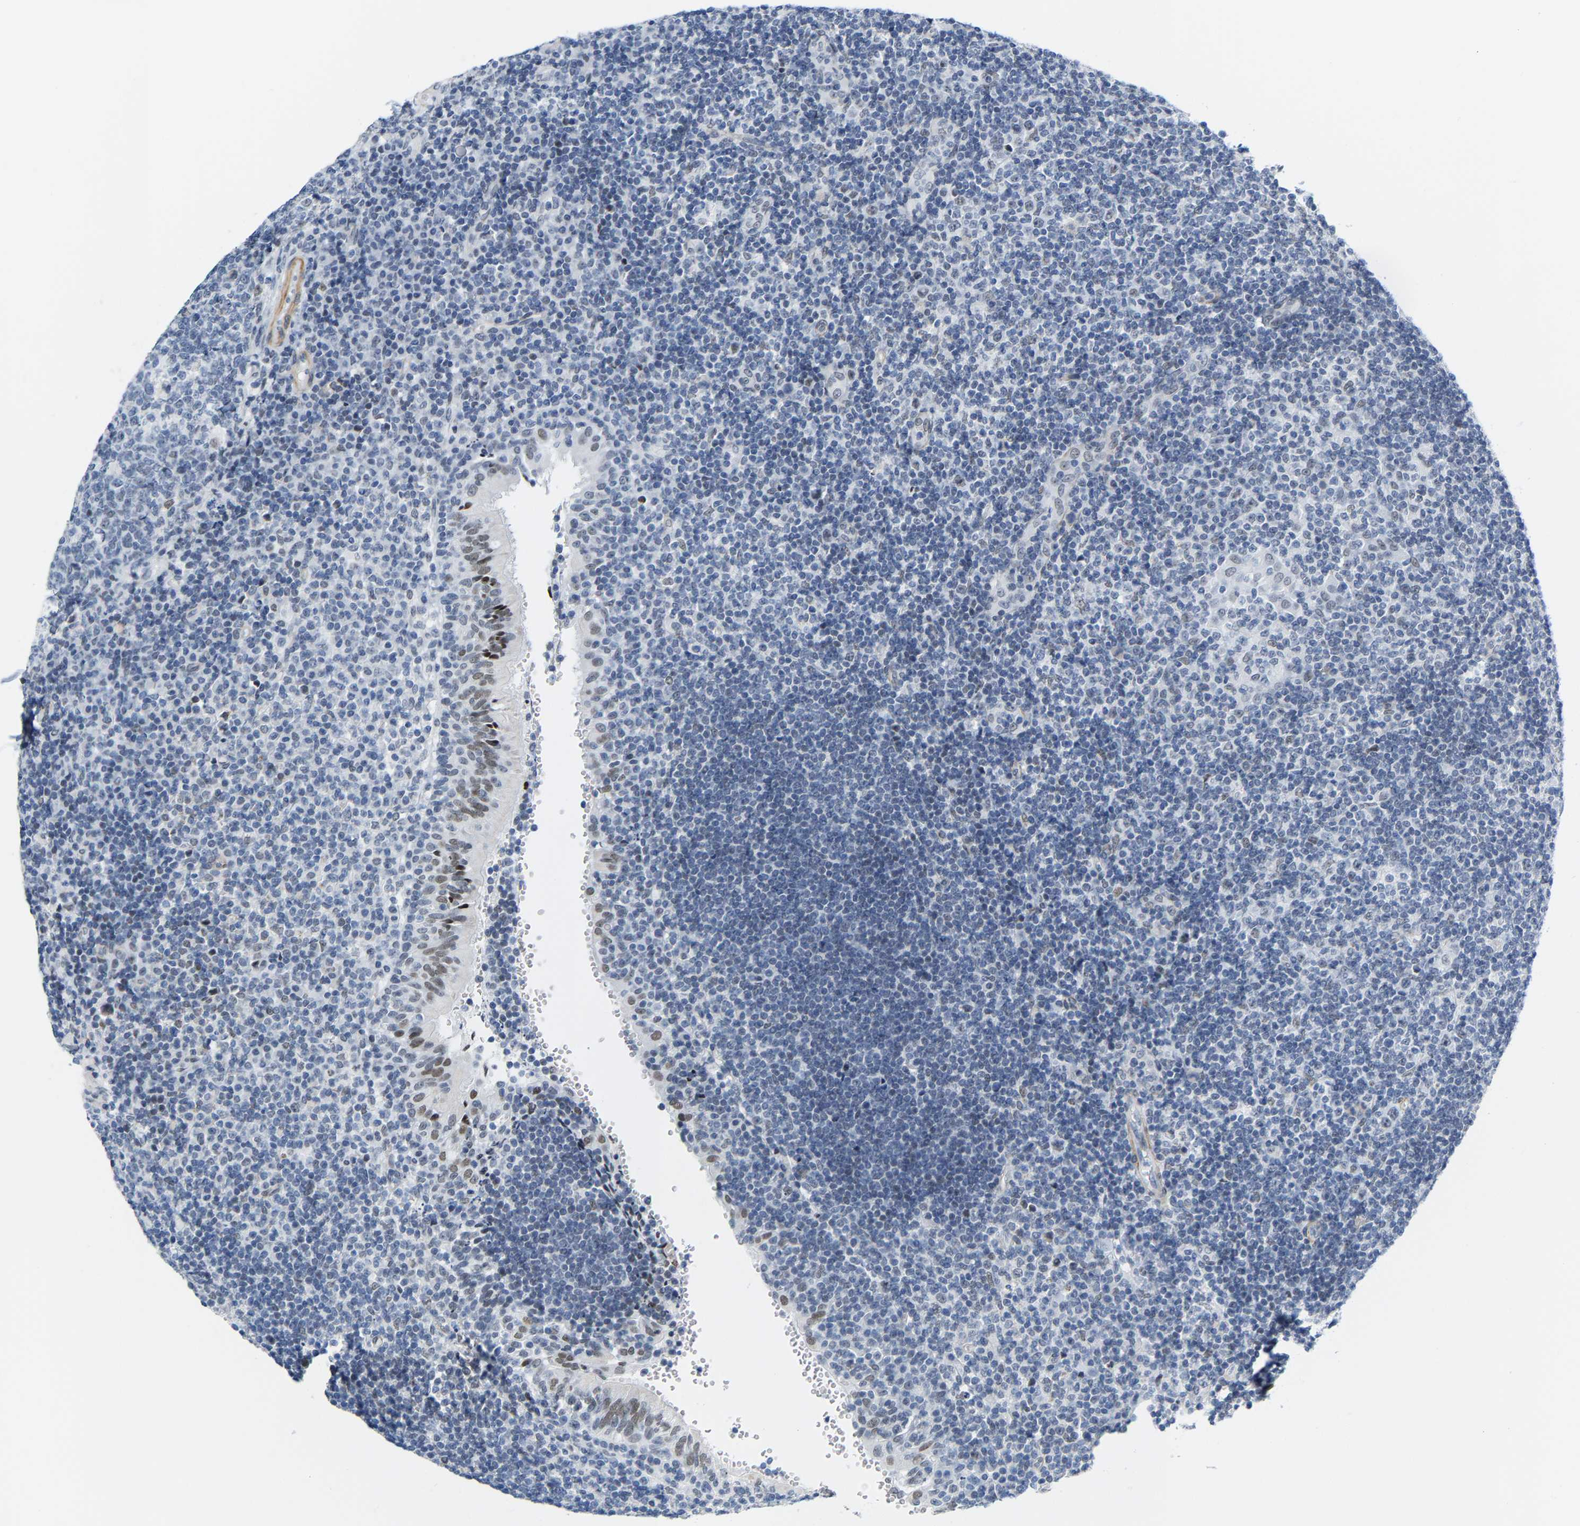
{"staining": {"intensity": "negative", "quantity": "none", "location": "none"}, "tissue": "tonsil", "cell_type": "Germinal center cells", "image_type": "normal", "snomed": [{"axis": "morphology", "description": "Normal tissue, NOS"}, {"axis": "topography", "description": "Tonsil"}], "caption": "IHC histopathology image of unremarkable tonsil: tonsil stained with DAB (3,3'-diaminobenzidine) reveals no significant protein positivity in germinal center cells.", "gene": "FAM180A", "patient": {"sex": "female", "age": 40}}